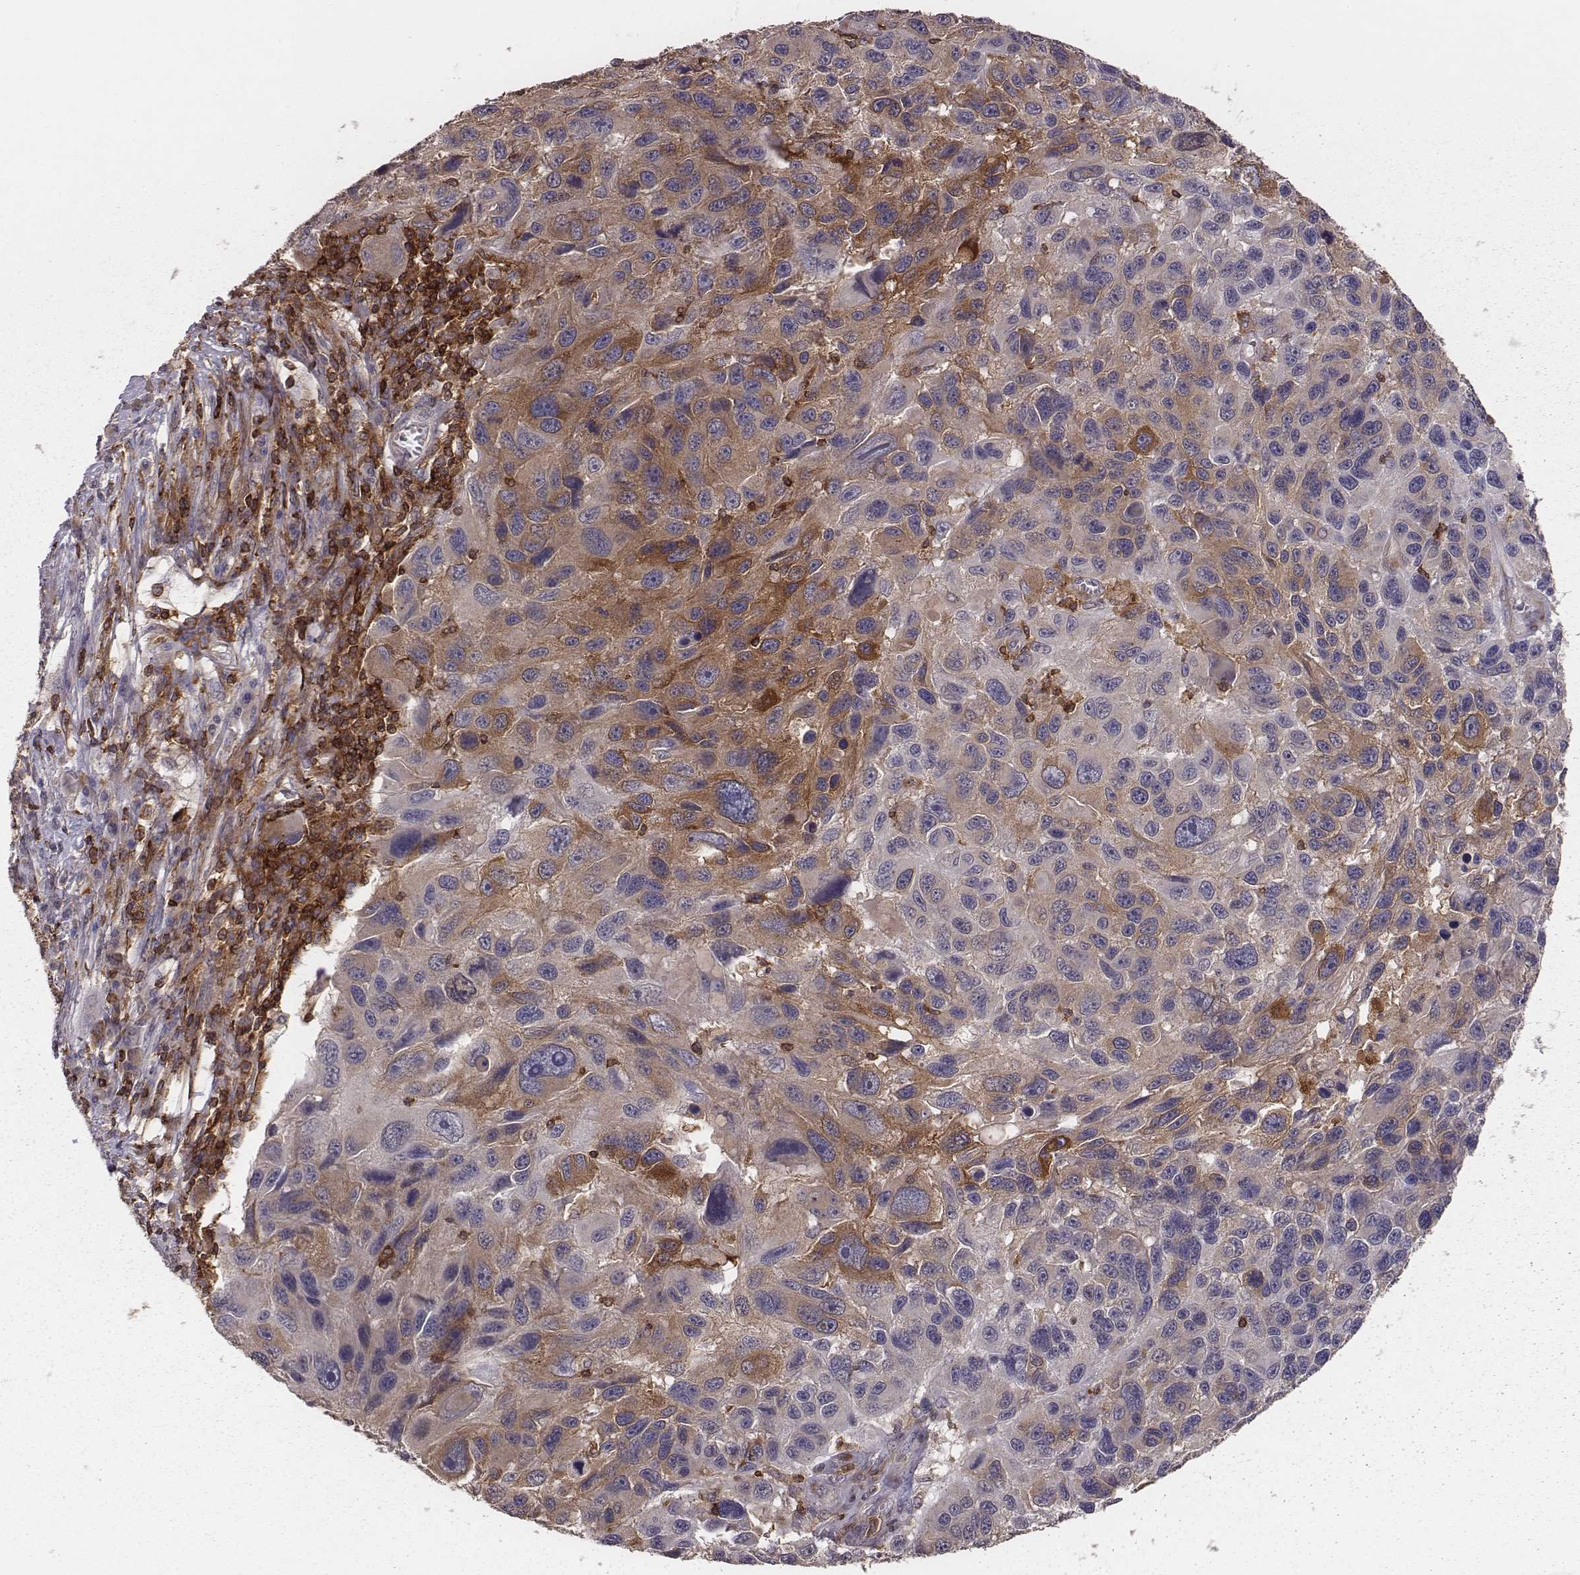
{"staining": {"intensity": "moderate", "quantity": "25%-75%", "location": "cytoplasmic/membranous"}, "tissue": "melanoma", "cell_type": "Tumor cells", "image_type": "cancer", "snomed": [{"axis": "morphology", "description": "Malignant melanoma, NOS"}, {"axis": "topography", "description": "Skin"}], "caption": "There is medium levels of moderate cytoplasmic/membranous expression in tumor cells of malignant melanoma, as demonstrated by immunohistochemical staining (brown color).", "gene": "PILRA", "patient": {"sex": "male", "age": 53}}